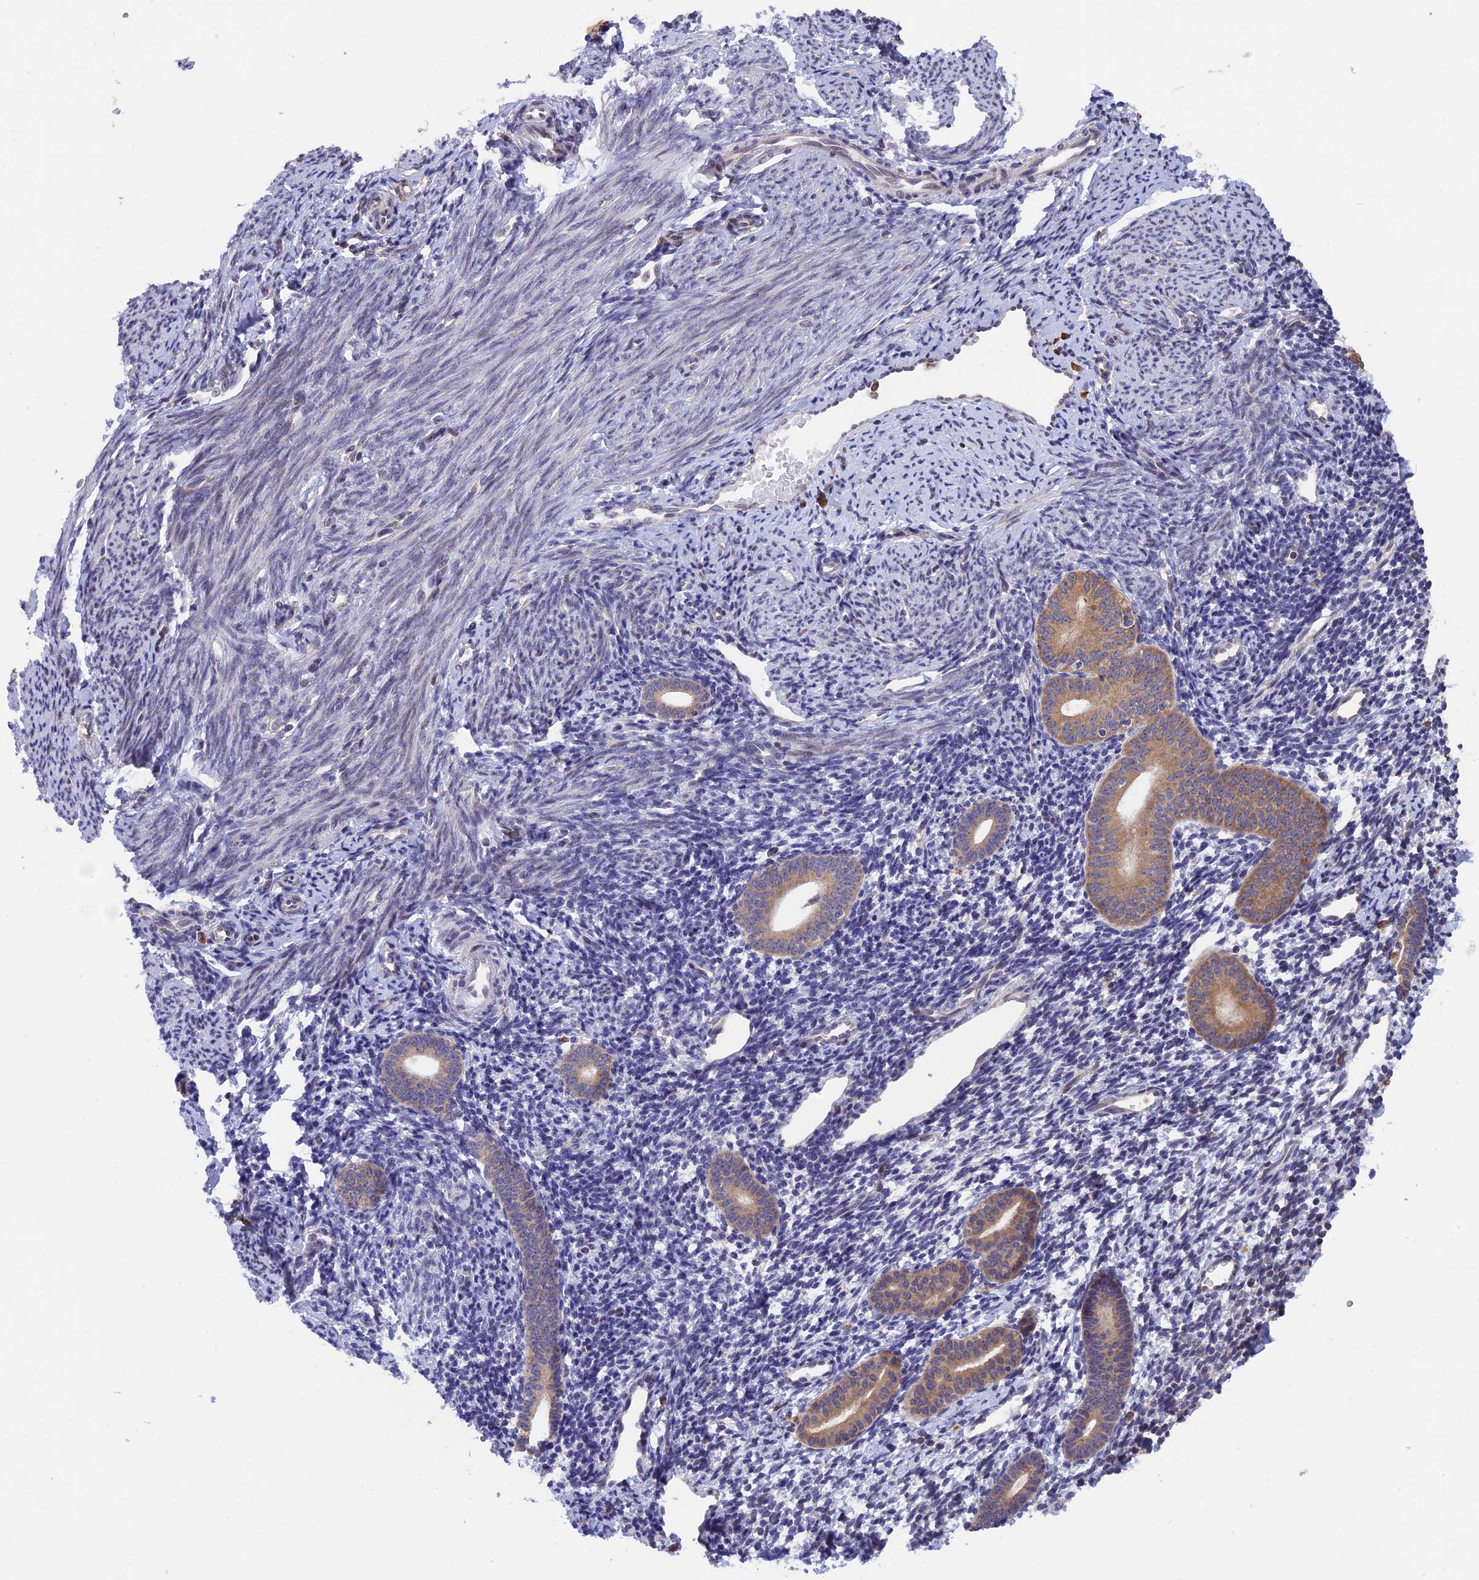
{"staining": {"intensity": "negative", "quantity": "none", "location": "none"}, "tissue": "endometrium", "cell_type": "Cells in endometrial stroma", "image_type": "normal", "snomed": [{"axis": "morphology", "description": "Normal tissue, NOS"}, {"axis": "topography", "description": "Endometrium"}], "caption": "Immunohistochemistry (IHC) photomicrograph of benign human endometrium stained for a protein (brown), which displays no positivity in cells in endometrial stroma. The staining was performed using DAB to visualize the protein expression in brown, while the nuclei were stained in blue with hematoxylin (Magnification: 20x).", "gene": "DMRTA2", "patient": {"sex": "female", "age": 56}}